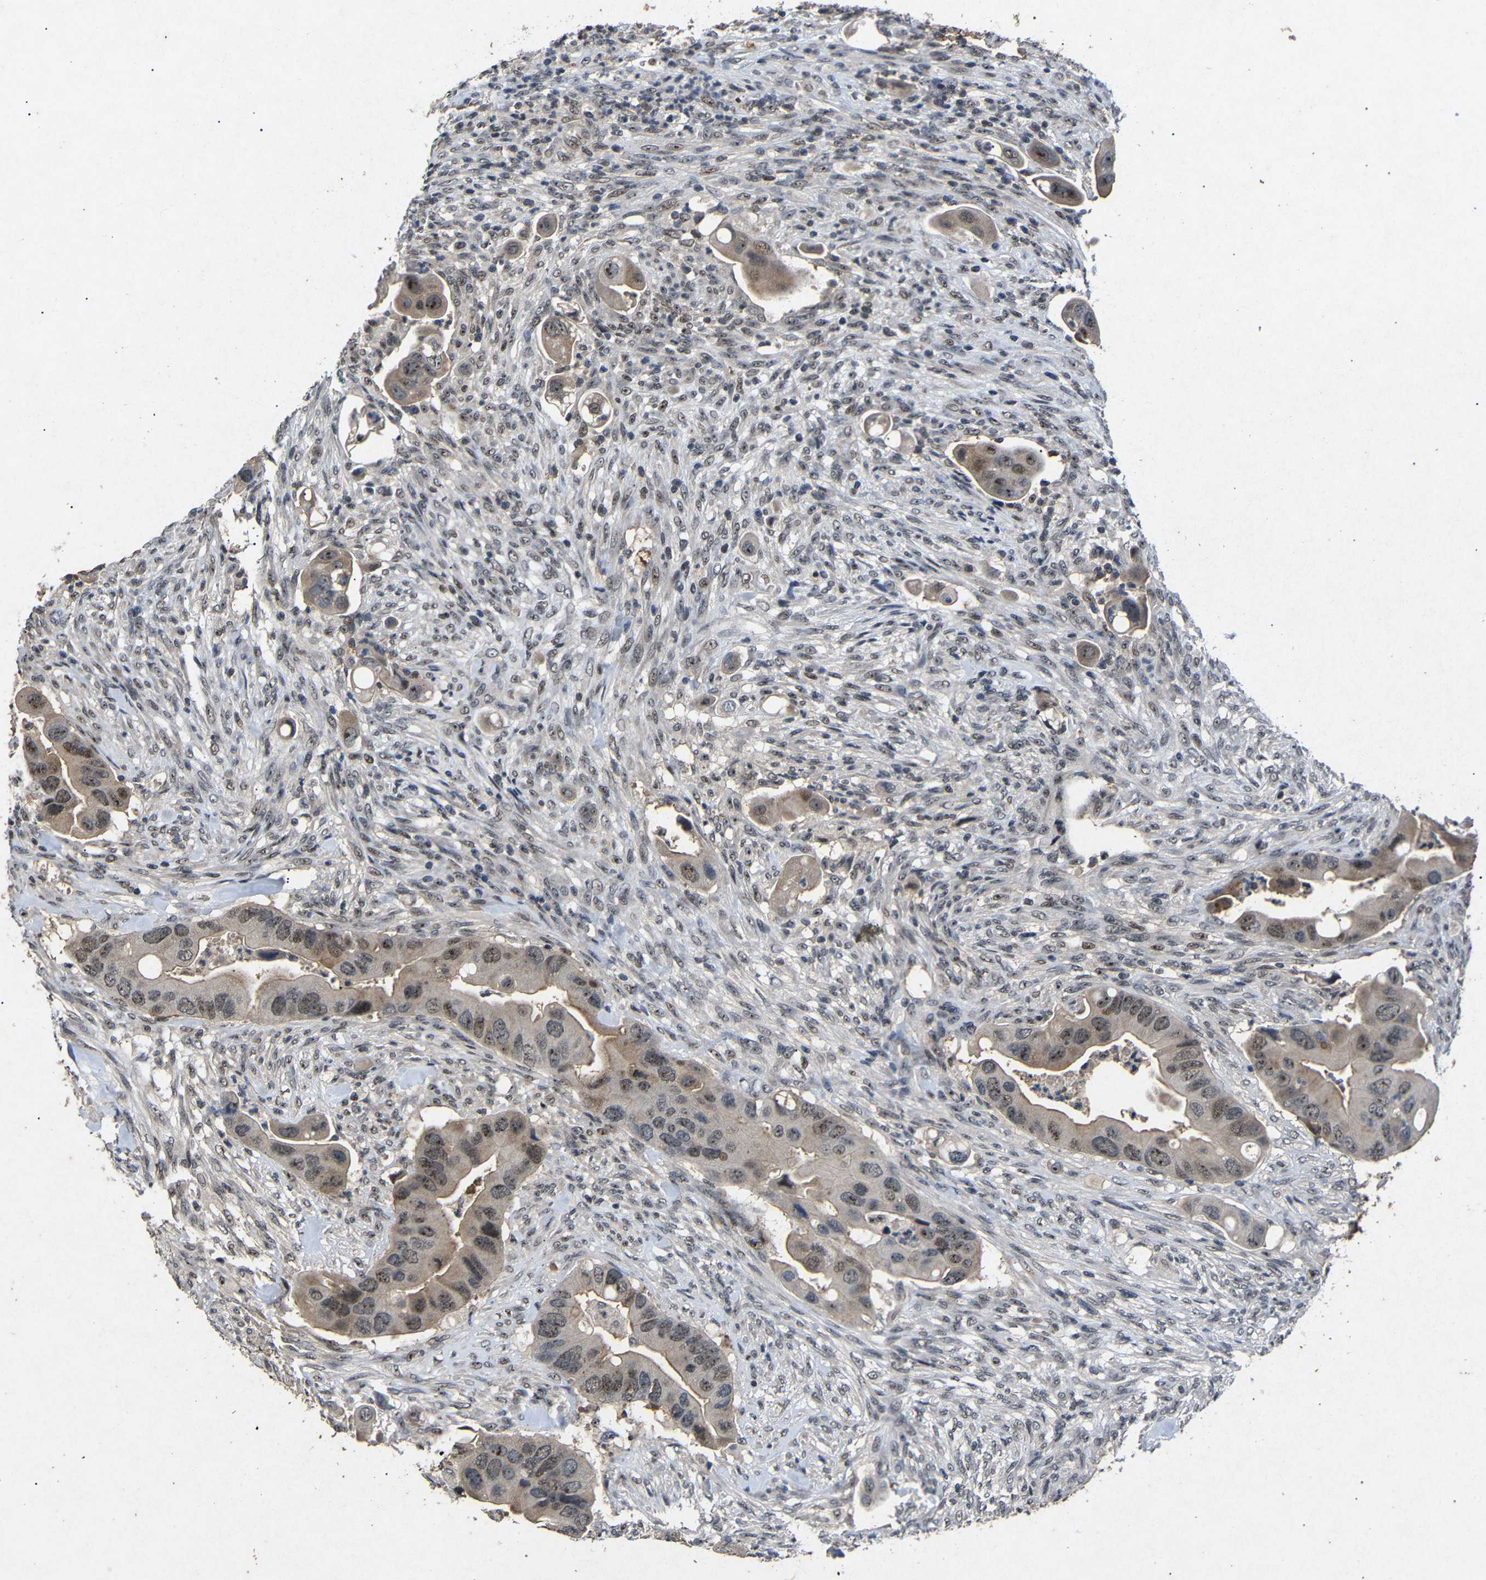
{"staining": {"intensity": "moderate", "quantity": ">75%", "location": "cytoplasmic/membranous,nuclear"}, "tissue": "colorectal cancer", "cell_type": "Tumor cells", "image_type": "cancer", "snomed": [{"axis": "morphology", "description": "Adenocarcinoma, NOS"}, {"axis": "topography", "description": "Rectum"}], "caption": "Protein expression analysis of human colorectal cancer (adenocarcinoma) reveals moderate cytoplasmic/membranous and nuclear staining in approximately >75% of tumor cells.", "gene": "PARN", "patient": {"sex": "female", "age": 57}}